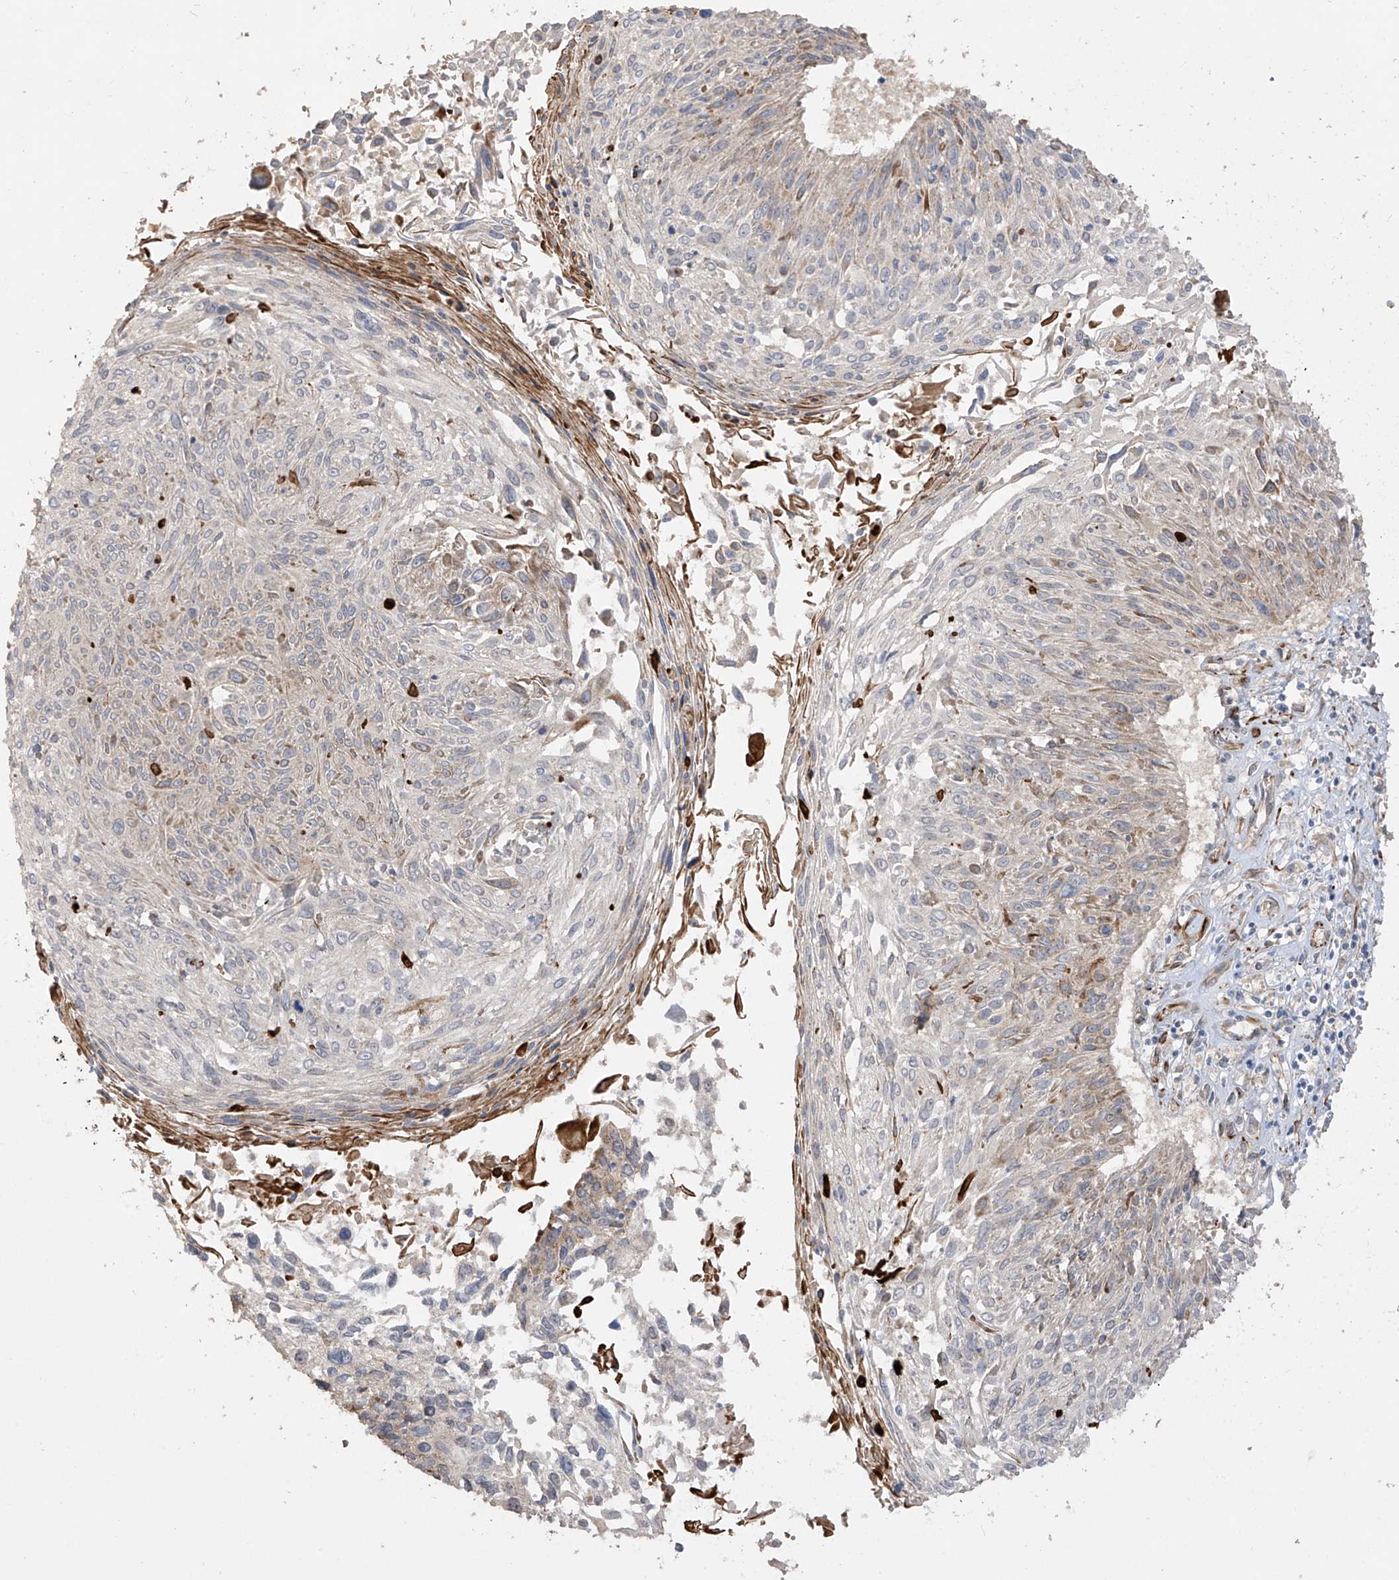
{"staining": {"intensity": "weak", "quantity": "<25%", "location": "cytoplasmic/membranous"}, "tissue": "cervical cancer", "cell_type": "Tumor cells", "image_type": "cancer", "snomed": [{"axis": "morphology", "description": "Squamous cell carcinoma, NOS"}, {"axis": "topography", "description": "Cervix"}], "caption": "Cervical cancer stained for a protein using IHC demonstrates no positivity tumor cells.", "gene": "DCDC2", "patient": {"sex": "female", "age": 51}}